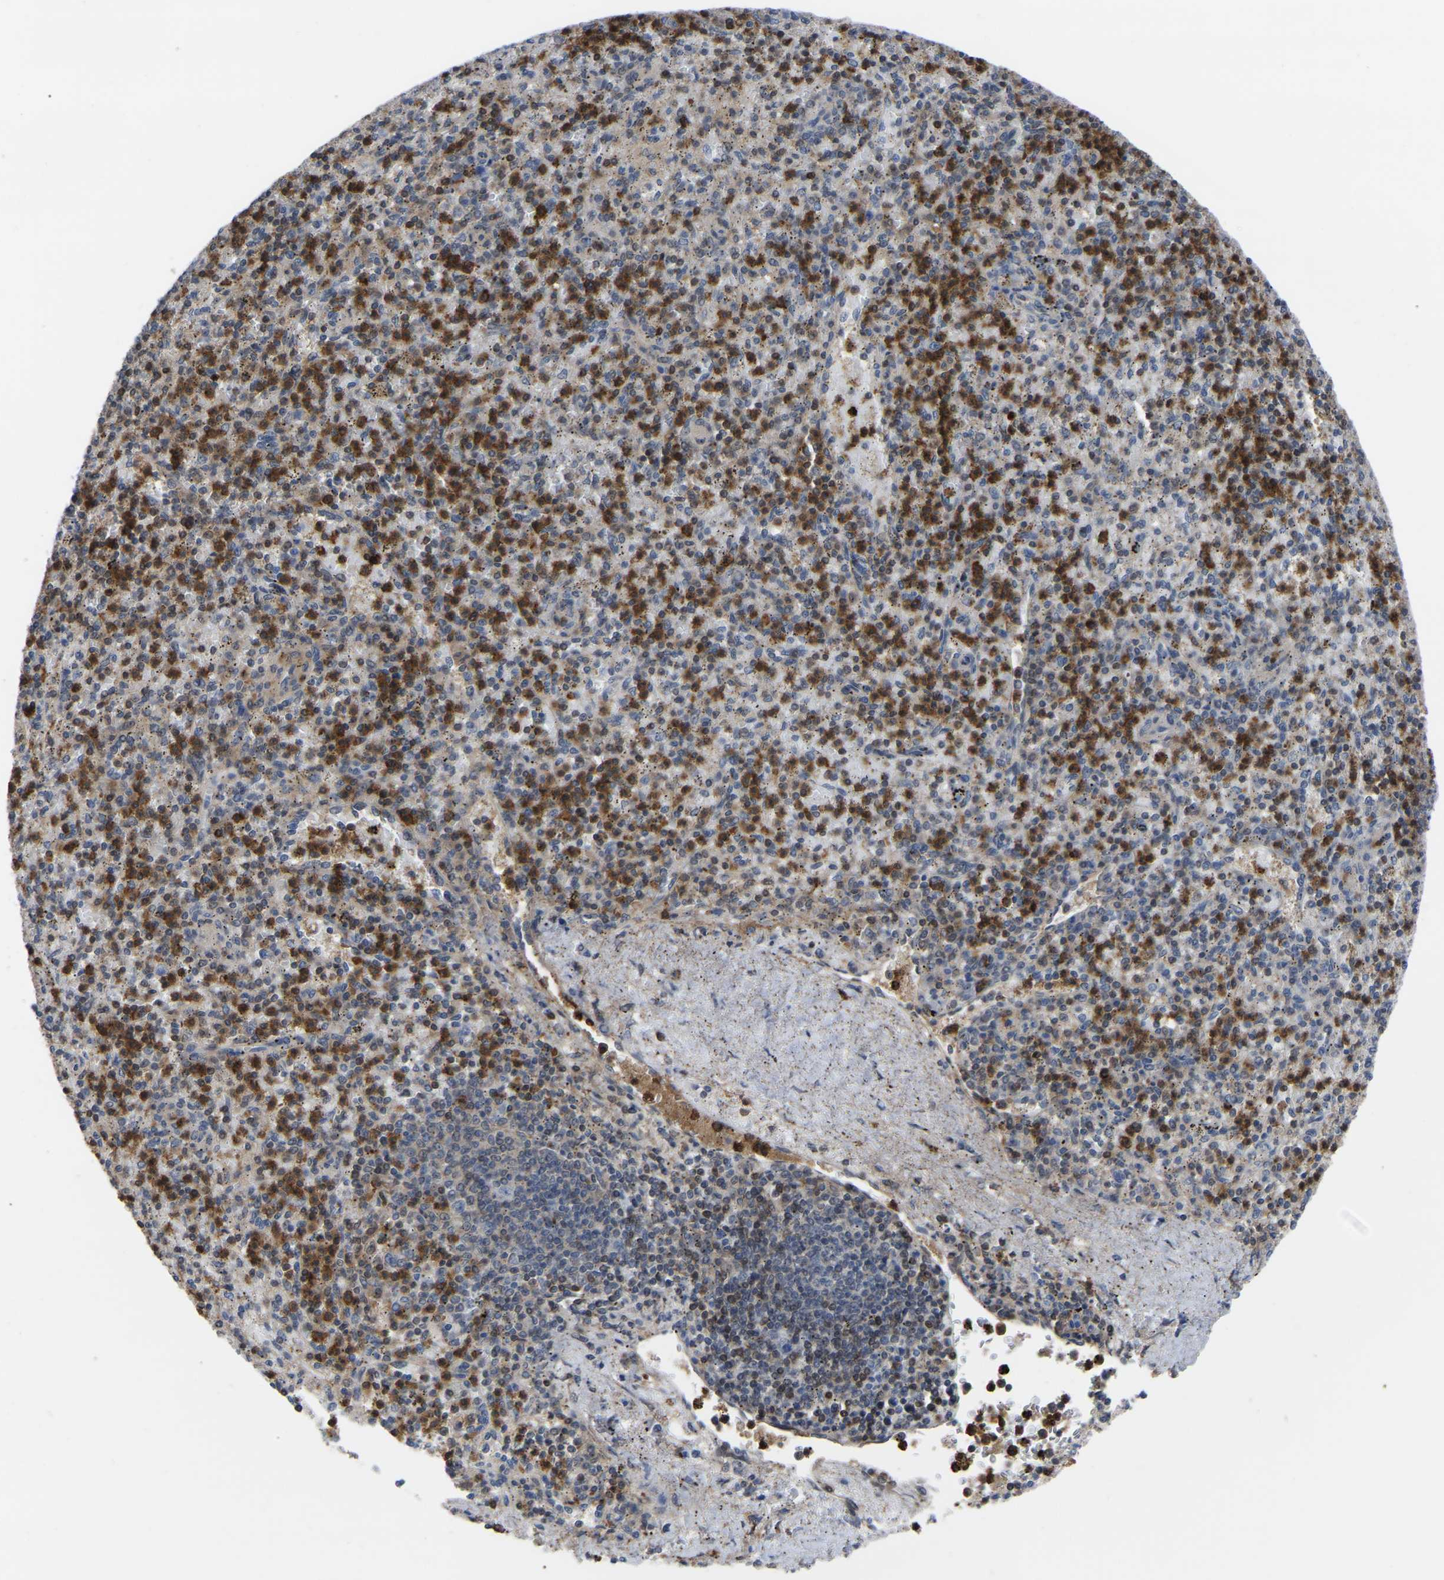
{"staining": {"intensity": "moderate", "quantity": "25%-75%", "location": "cytoplasmic/membranous"}, "tissue": "spleen", "cell_type": "Cells in red pulp", "image_type": "normal", "snomed": [{"axis": "morphology", "description": "Normal tissue, NOS"}, {"axis": "topography", "description": "Spleen"}], "caption": "DAB immunohistochemical staining of benign human spleen exhibits moderate cytoplasmic/membranous protein positivity in about 25%-75% of cells in red pulp.", "gene": "CIT", "patient": {"sex": "male", "age": 72}}